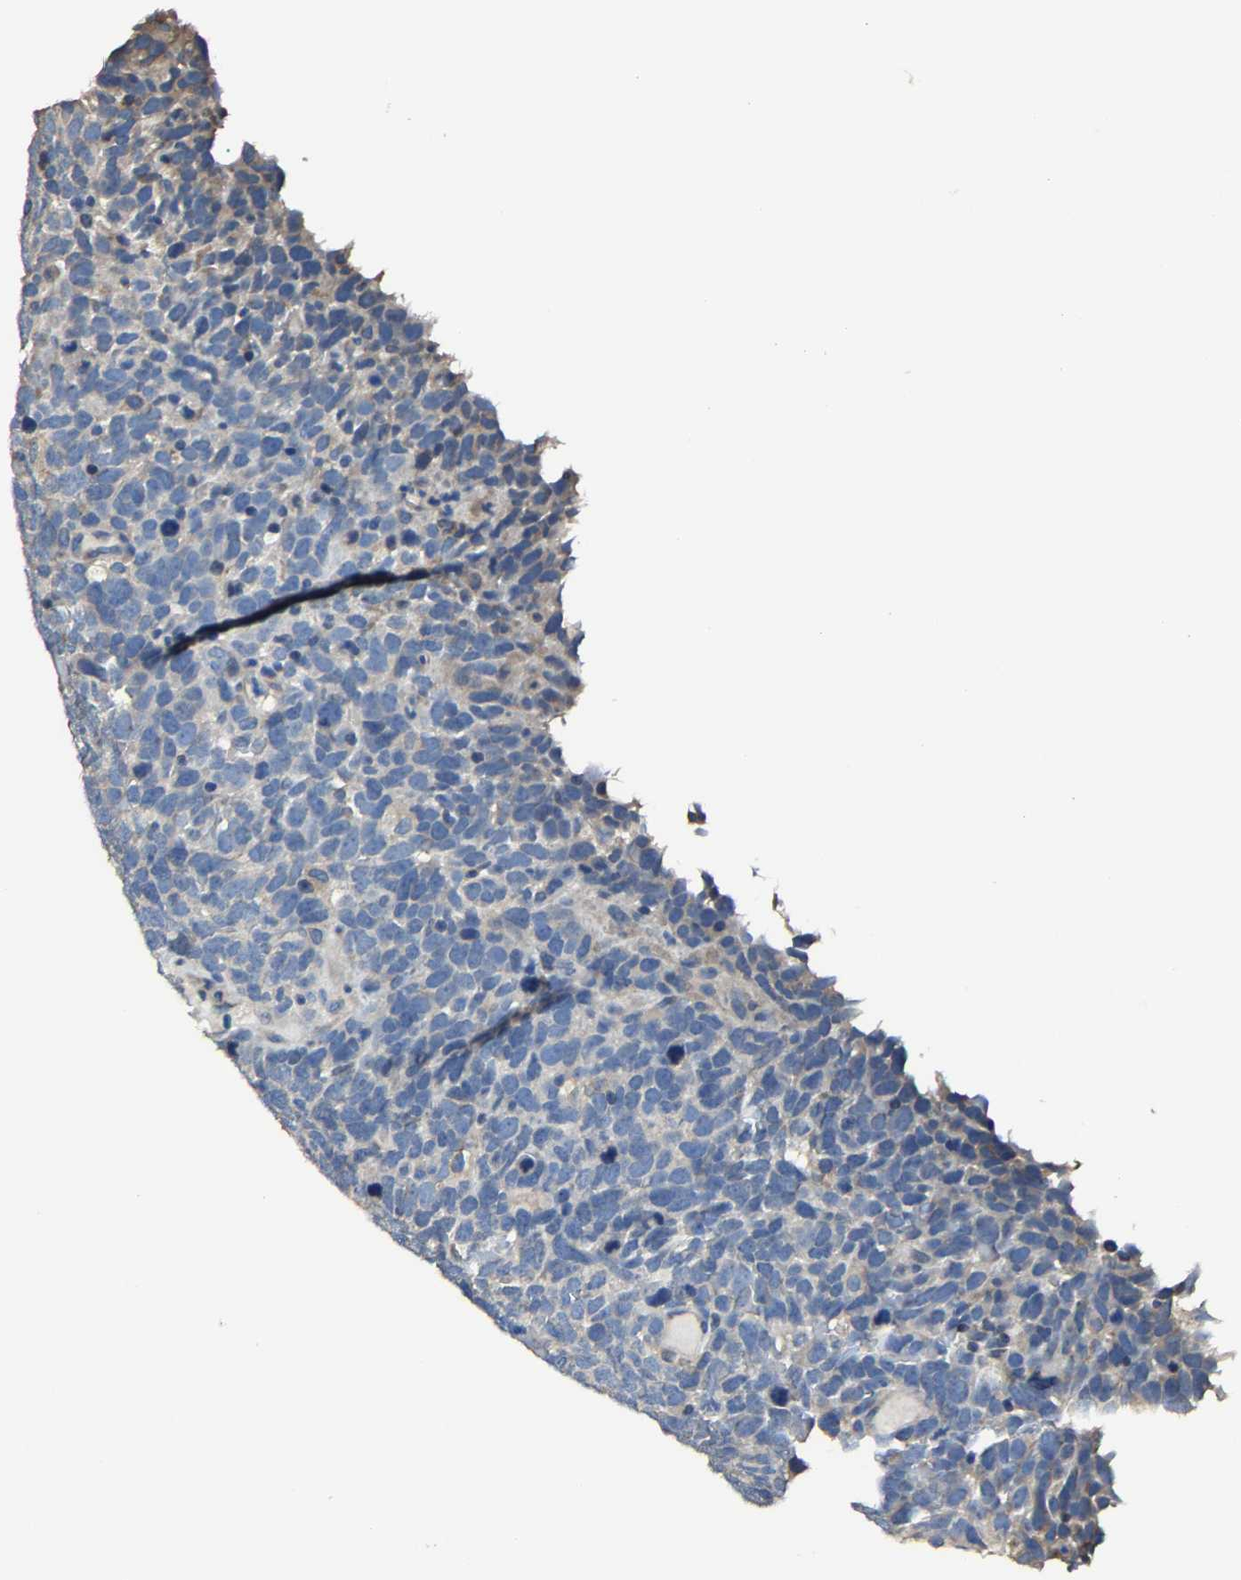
{"staining": {"intensity": "negative", "quantity": "none", "location": "none"}, "tissue": "urothelial cancer", "cell_type": "Tumor cells", "image_type": "cancer", "snomed": [{"axis": "morphology", "description": "Urothelial carcinoma, High grade"}, {"axis": "topography", "description": "Urinary bladder"}], "caption": "A high-resolution micrograph shows IHC staining of urothelial cancer, which exhibits no significant positivity in tumor cells.", "gene": "STRBP", "patient": {"sex": "female", "age": 82}}